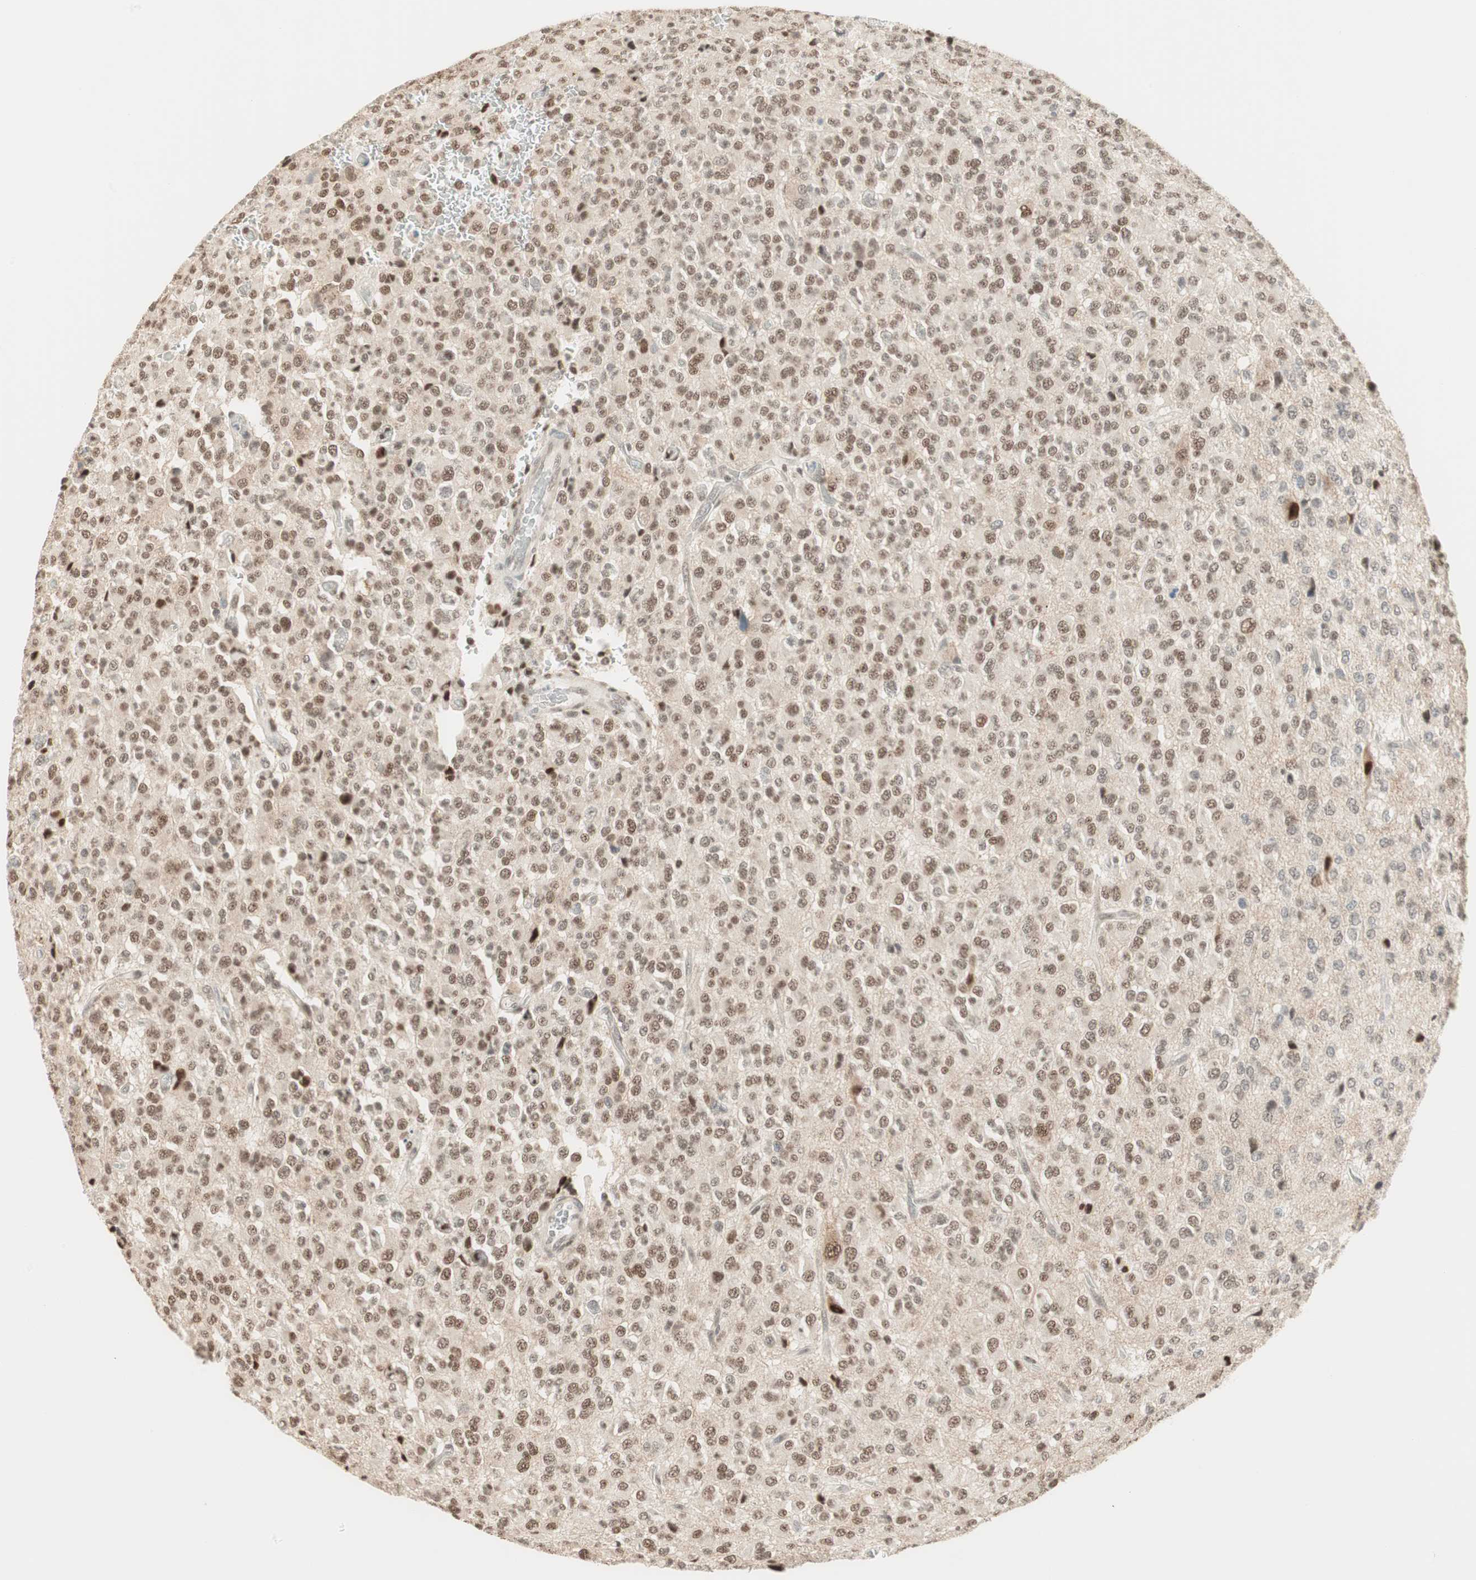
{"staining": {"intensity": "moderate", "quantity": ">75%", "location": "nuclear"}, "tissue": "glioma", "cell_type": "Tumor cells", "image_type": "cancer", "snomed": [{"axis": "morphology", "description": "Glioma, malignant, High grade"}, {"axis": "topography", "description": "pancreas cauda"}], "caption": "High-grade glioma (malignant) stained with a brown dye demonstrates moderate nuclear positive expression in approximately >75% of tumor cells.", "gene": "SMARCE1", "patient": {"sex": "male", "age": 60}}